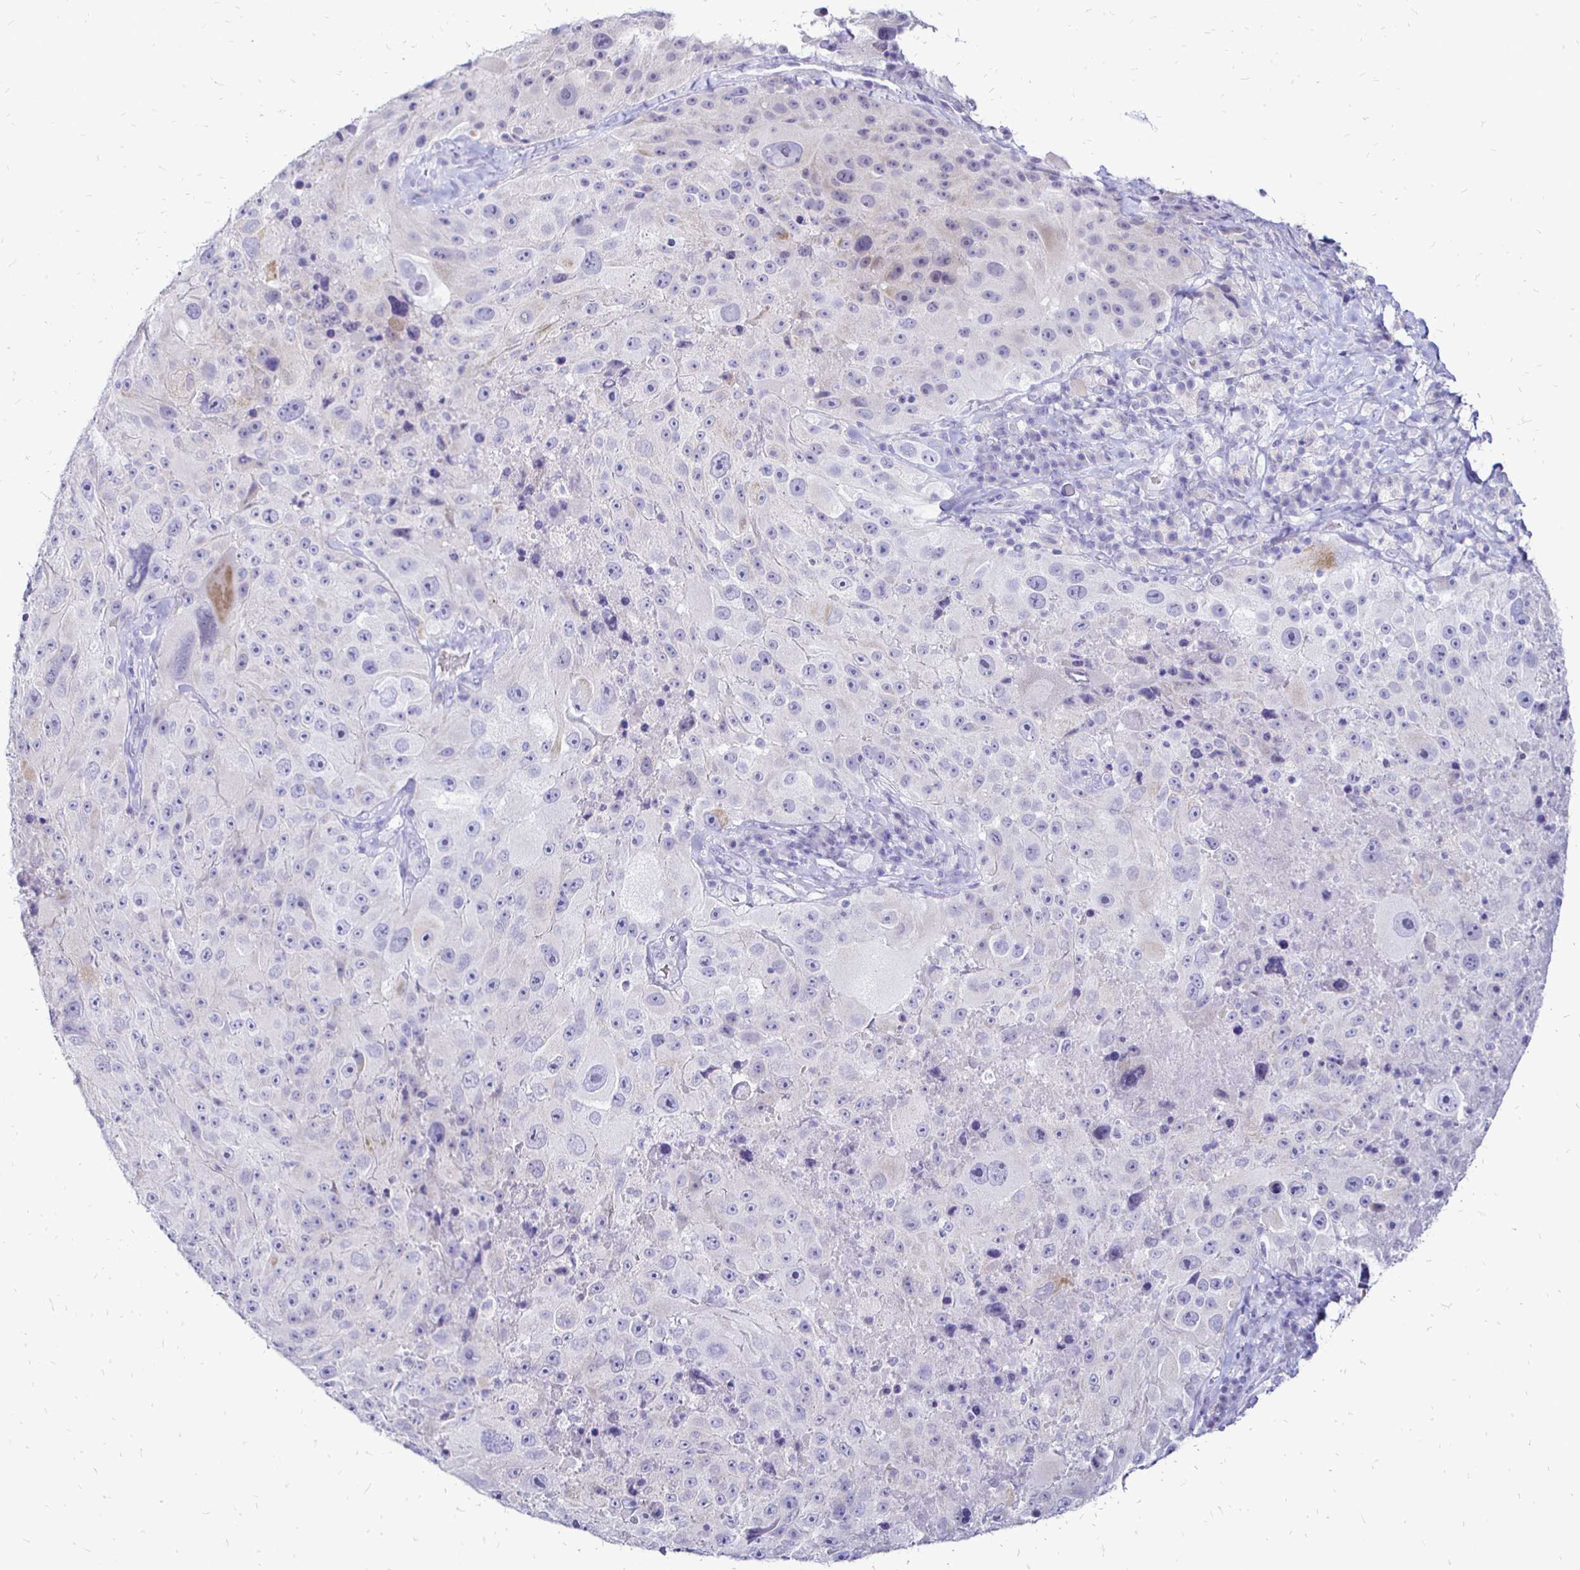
{"staining": {"intensity": "negative", "quantity": "none", "location": "none"}, "tissue": "melanoma", "cell_type": "Tumor cells", "image_type": "cancer", "snomed": [{"axis": "morphology", "description": "Malignant melanoma, Metastatic site"}, {"axis": "topography", "description": "Lymph node"}], "caption": "Melanoma was stained to show a protein in brown. There is no significant positivity in tumor cells. (Stains: DAB (3,3'-diaminobenzidine) immunohistochemistry with hematoxylin counter stain, Microscopy: brightfield microscopy at high magnification).", "gene": "IRGC", "patient": {"sex": "male", "age": 62}}